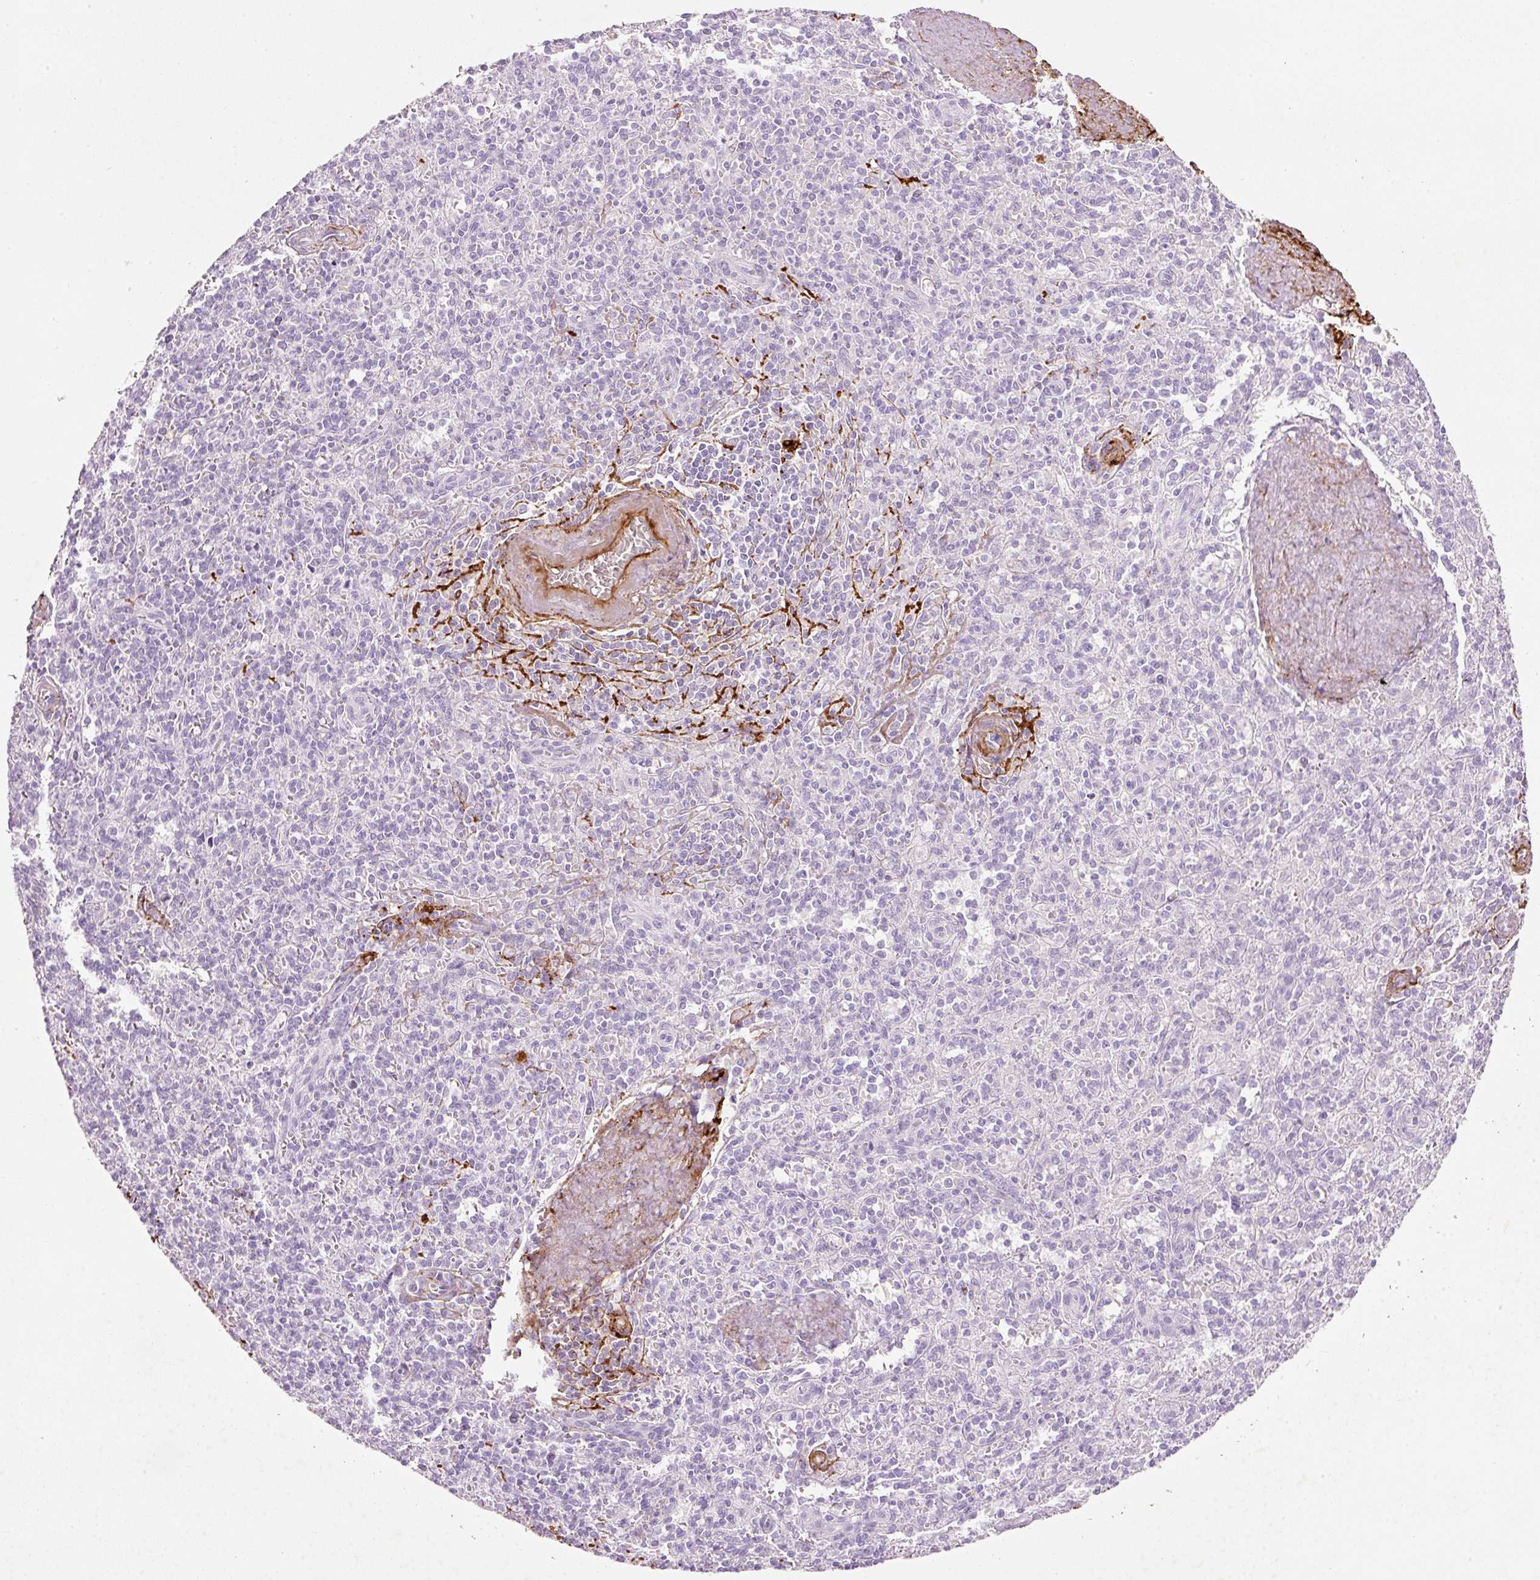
{"staining": {"intensity": "negative", "quantity": "none", "location": "none"}, "tissue": "spleen", "cell_type": "Cells in red pulp", "image_type": "normal", "snomed": [{"axis": "morphology", "description": "Normal tissue, NOS"}, {"axis": "topography", "description": "Spleen"}], "caption": "The histopathology image reveals no staining of cells in red pulp in benign spleen.", "gene": "MFAP4", "patient": {"sex": "female", "age": 70}}